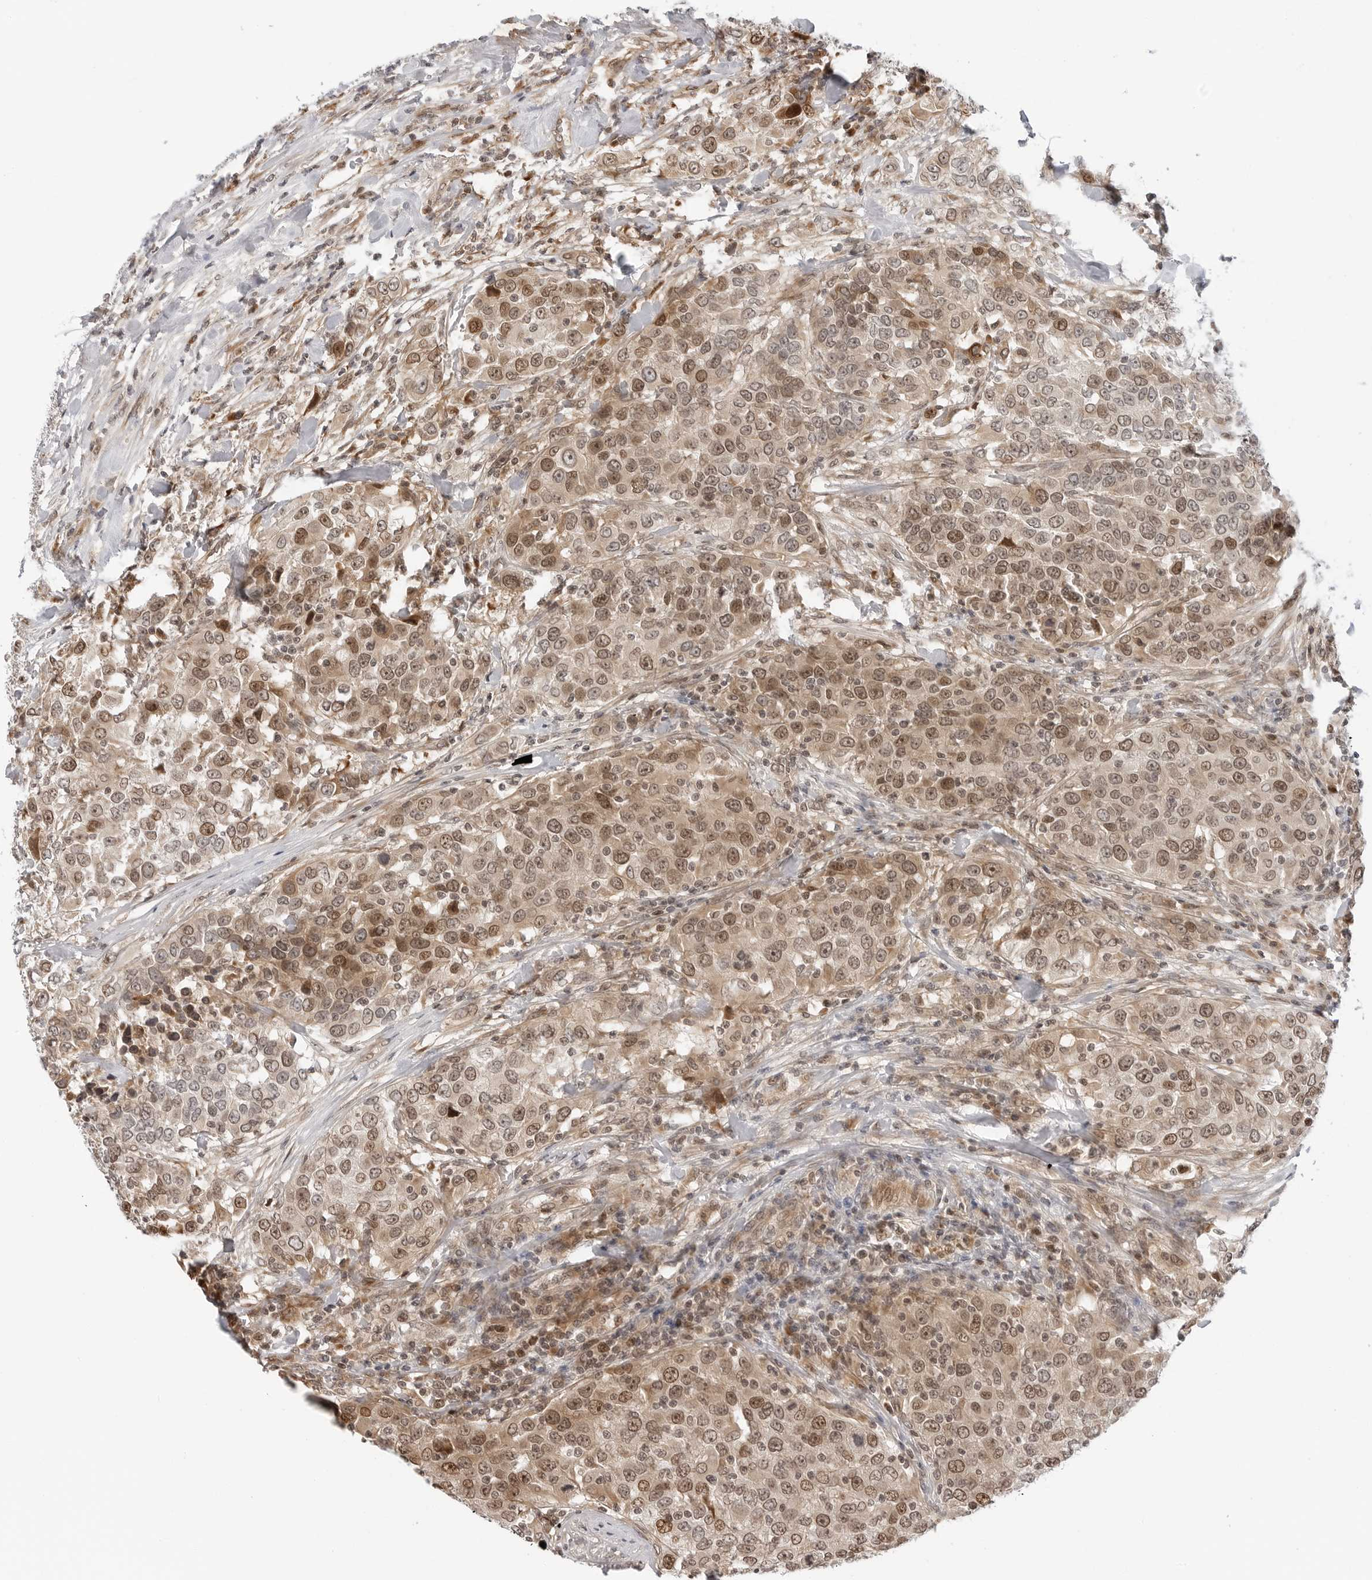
{"staining": {"intensity": "moderate", "quantity": ">75%", "location": "cytoplasmic/membranous,nuclear"}, "tissue": "urothelial cancer", "cell_type": "Tumor cells", "image_type": "cancer", "snomed": [{"axis": "morphology", "description": "Urothelial carcinoma, High grade"}, {"axis": "topography", "description": "Urinary bladder"}], "caption": "Protein staining displays moderate cytoplasmic/membranous and nuclear expression in approximately >75% of tumor cells in high-grade urothelial carcinoma. (DAB IHC with brightfield microscopy, high magnification).", "gene": "TIPRL", "patient": {"sex": "female", "age": 80}}